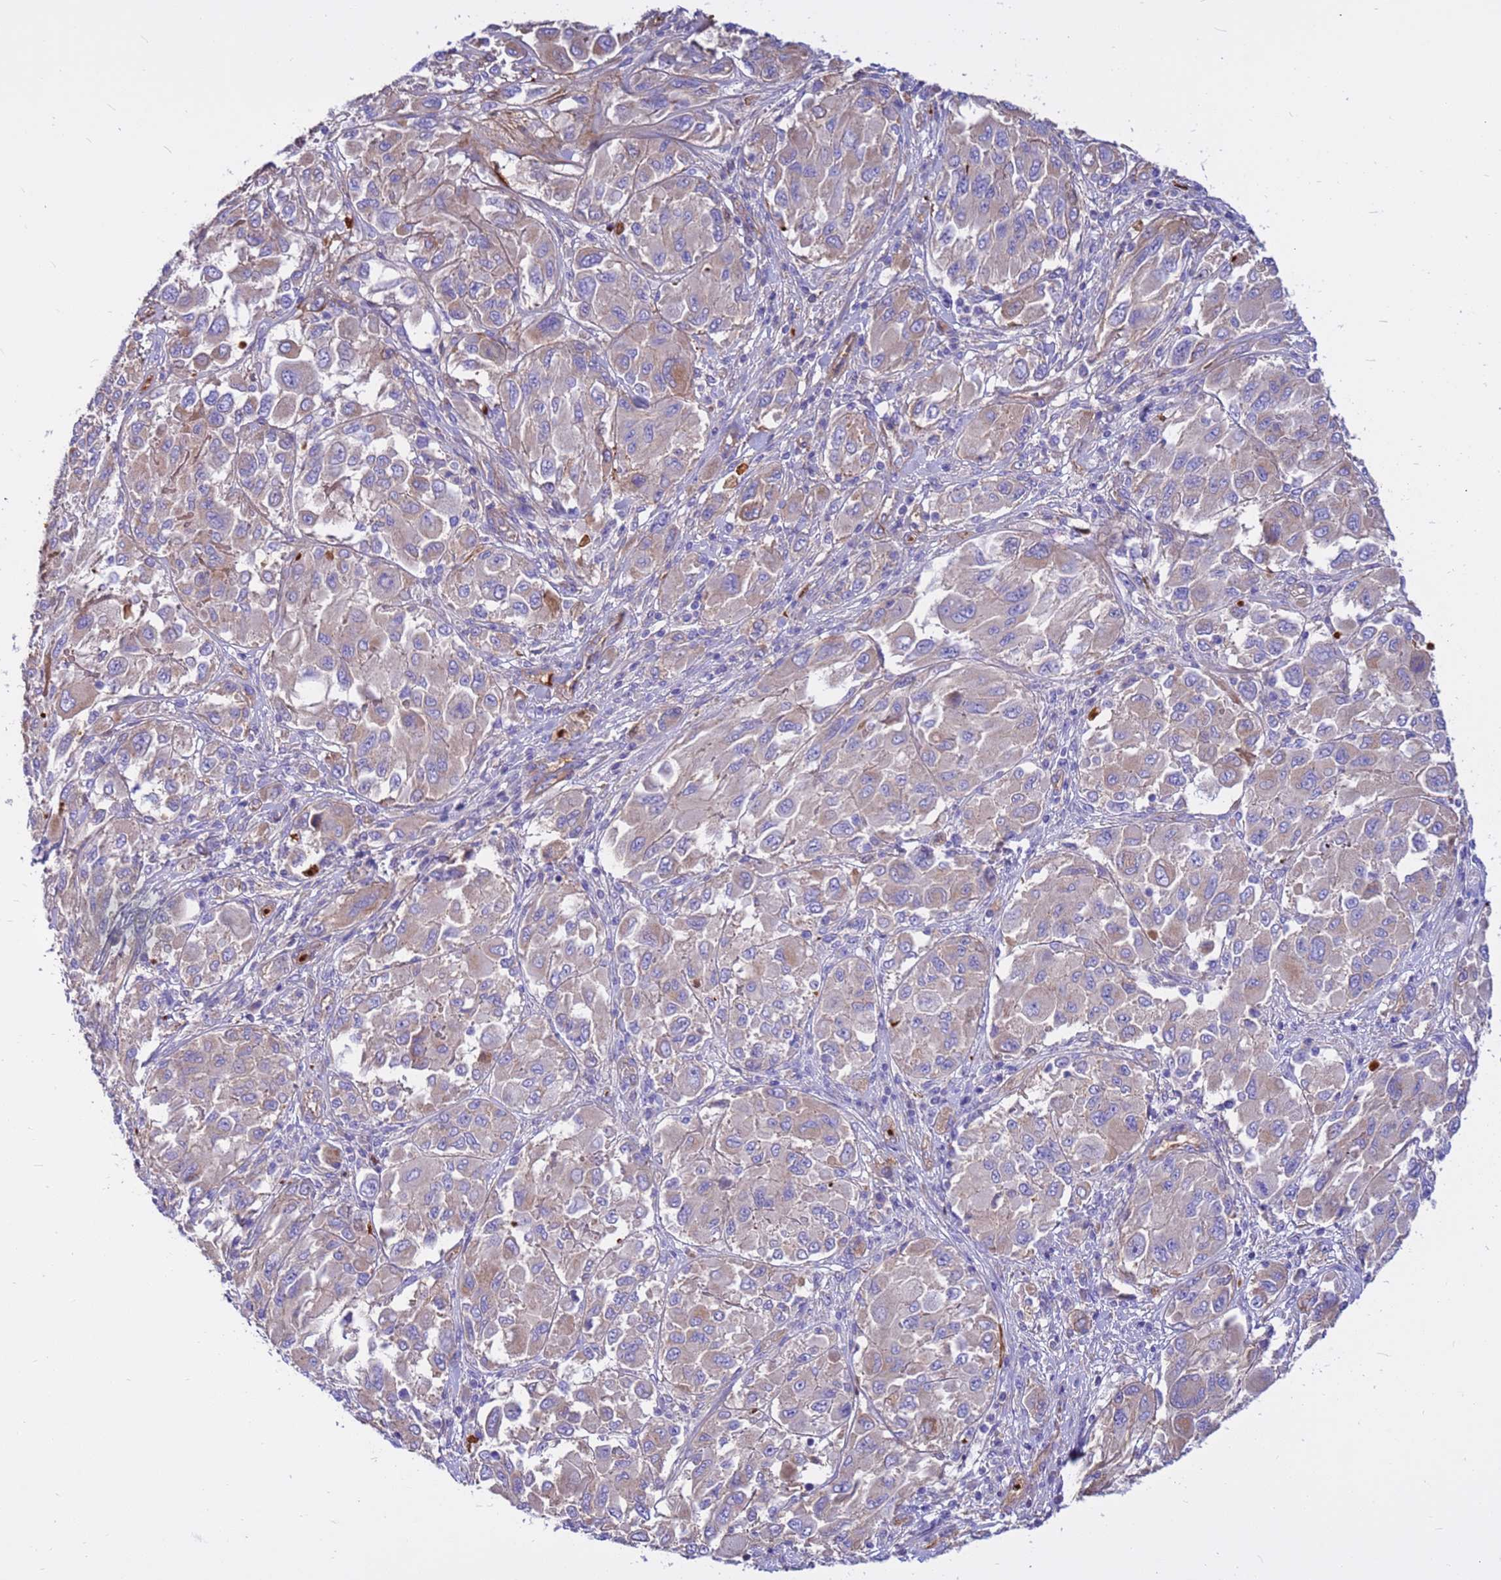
{"staining": {"intensity": "weak", "quantity": "25%-75%", "location": "cytoplasmic/membranous"}, "tissue": "melanoma", "cell_type": "Tumor cells", "image_type": "cancer", "snomed": [{"axis": "morphology", "description": "Malignant melanoma, NOS"}, {"axis": "topography", "description": "Skin"}], "caption": "Brown immunohistochemical staining in human melanoma demonstrates weak cytoplasmic/membranous positivity in approximately 25%-75% of tumor cells.", "gene": "CRHBP", "patient": {"sex": "female", "age": 91}}